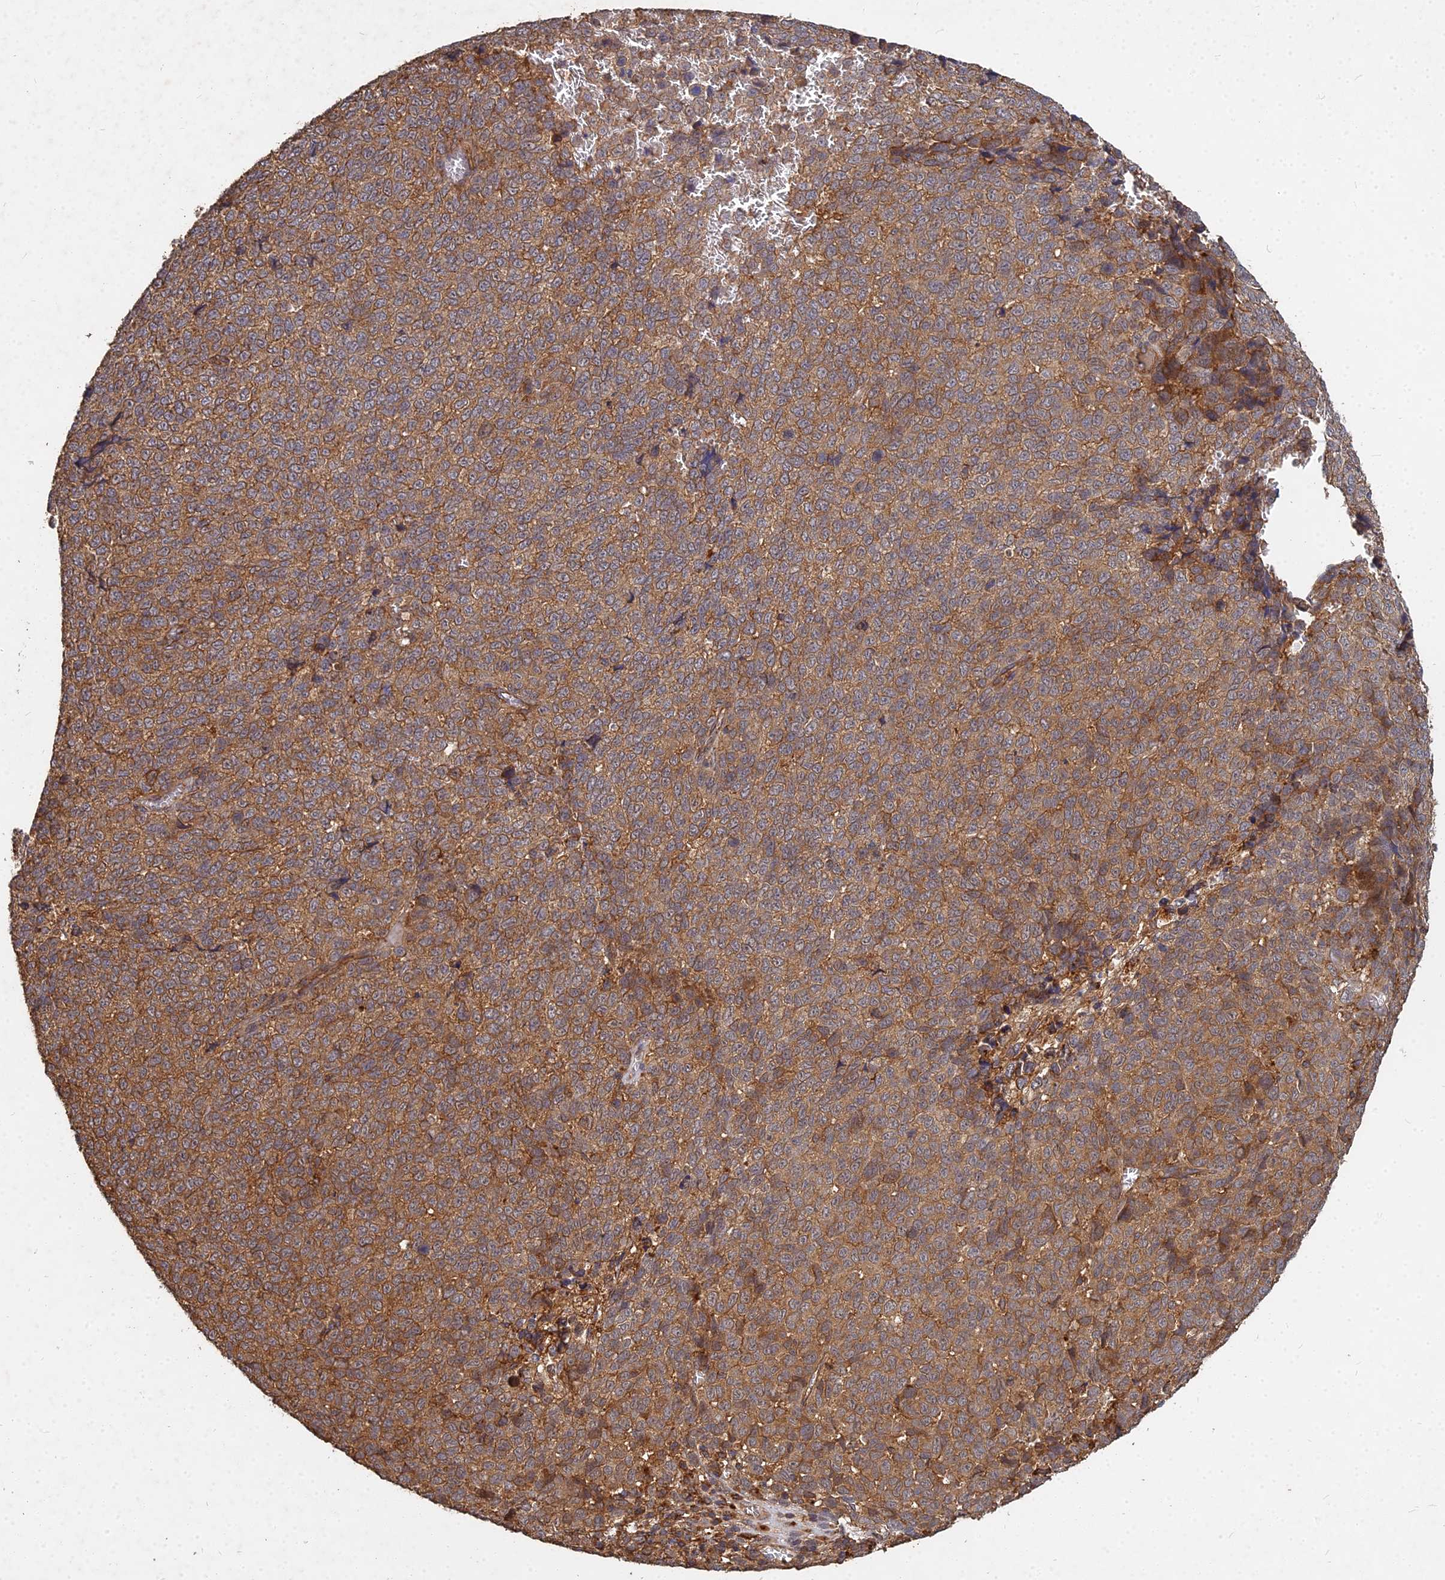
{"staining": {"intensity": "moderate", "quantity": ">75%", "location": "cytoplasmic/membranous"}, "tissue": "melanoma", "cell_type": "Tumor cells", "image_type": "cancer", "snomed": [{"axis": "morphology", "description": "Malignant melanoma, NOS"}, {"axis": "topography", "description": "Nose, NOS"}], "caption": "Brown immunohistochemical staining in human melanoma demonstrates moderate cytoplasmic/membranous positivity in approximately >75% of tumor cells. (IHC, brightfield microscopy, high magnification).", "gene": "UBE2W", "patient": {"sex": "female", "age": 48}}